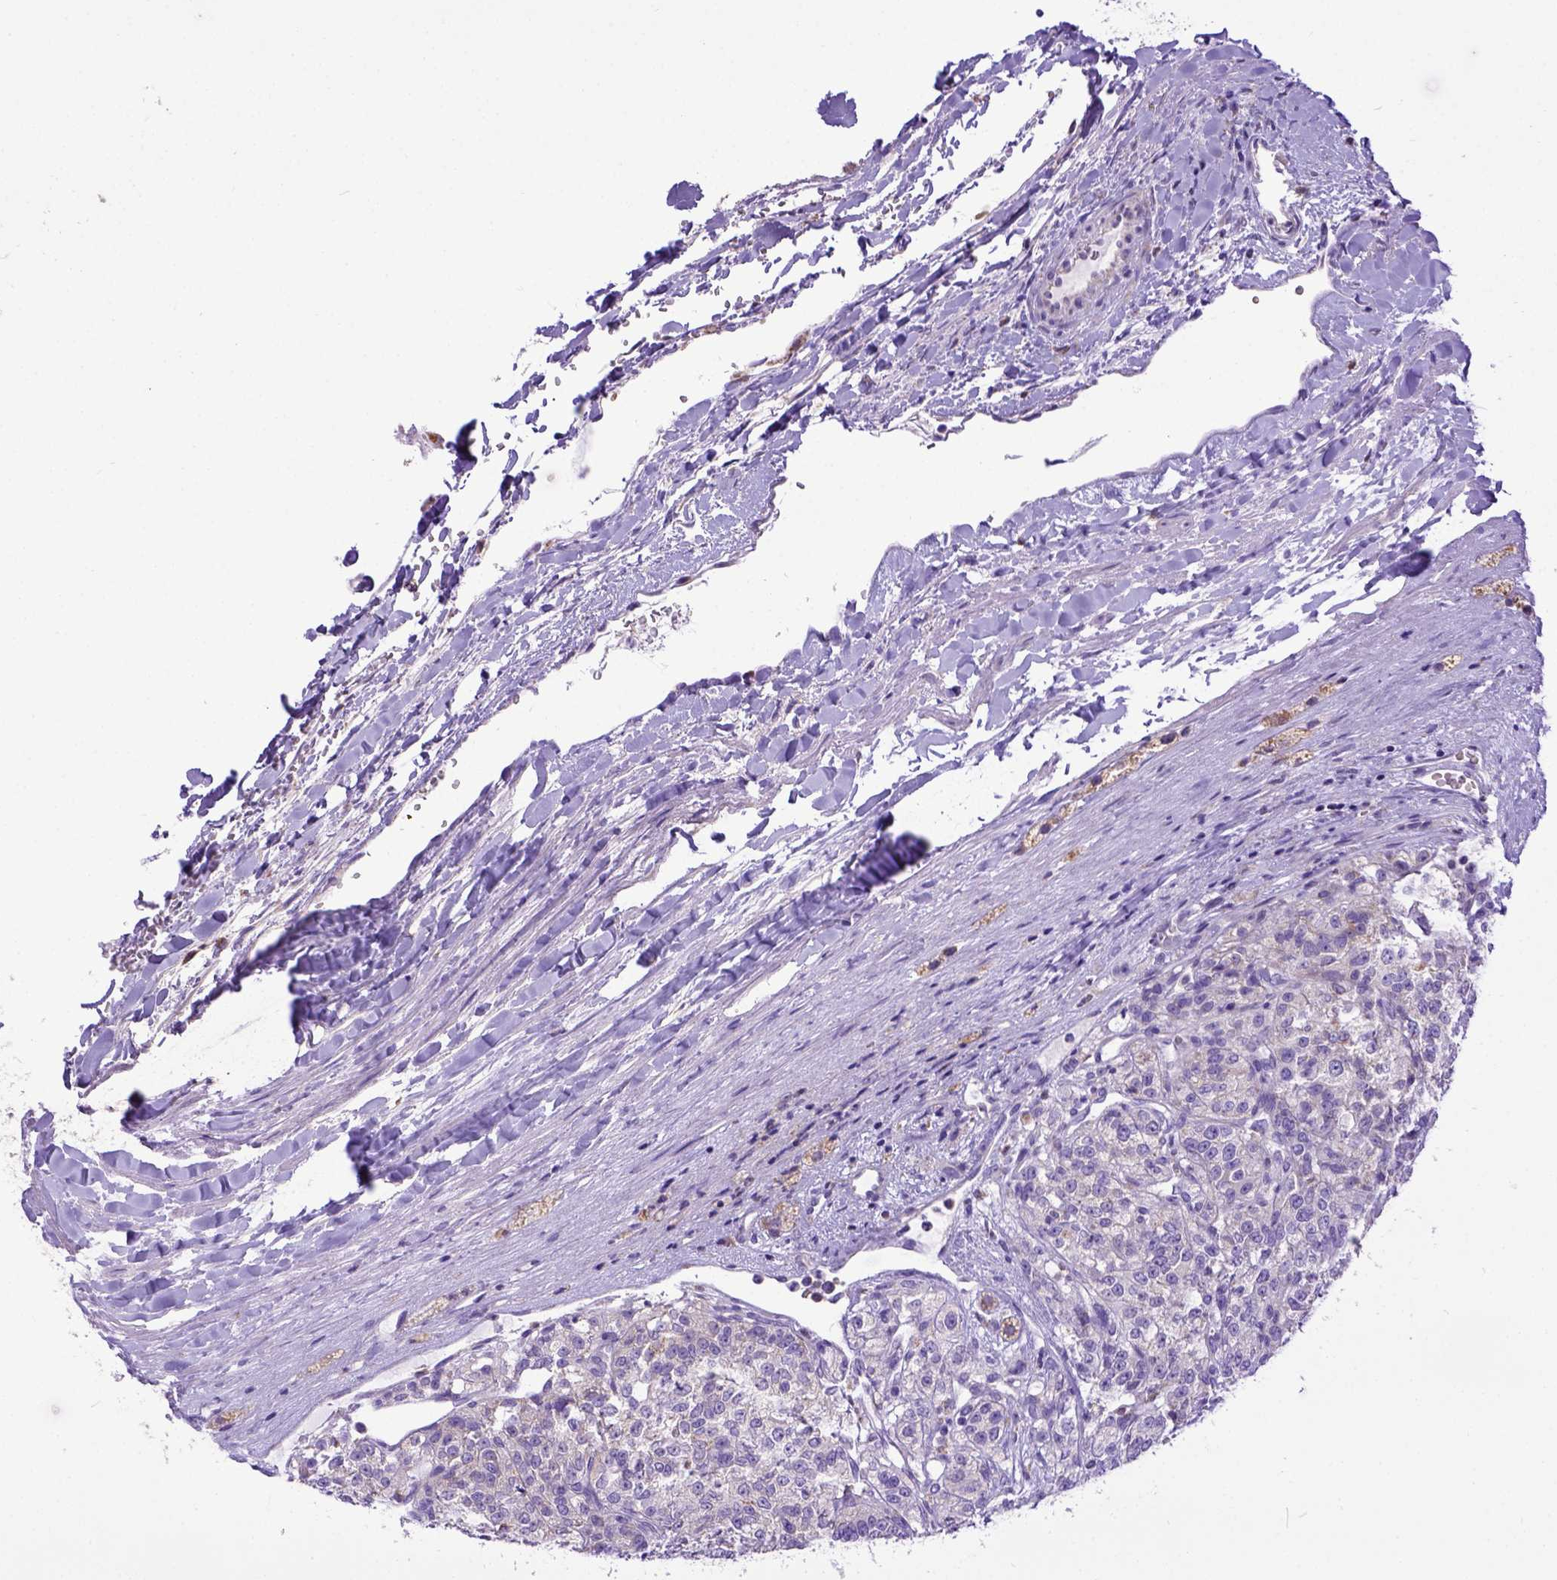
{"staining": {"intensity": "negative", "quantity": "none", "location": "none"}, "tissue": "renal cancer", "cell_type": "Tumor cells", "image_type": "cancer", "snomed": [{"axis": "morphology", "description": "Adenocarcinoma, NOS"}, {"axis": "topography", "description": "Kidney"}], "caption": "Histopathology image shows no protein expression in tumor cells of adenocarcinoma (renal) tissue.", "gene": "SPEF1", "patient": {"sex": "female", "age": 63}}